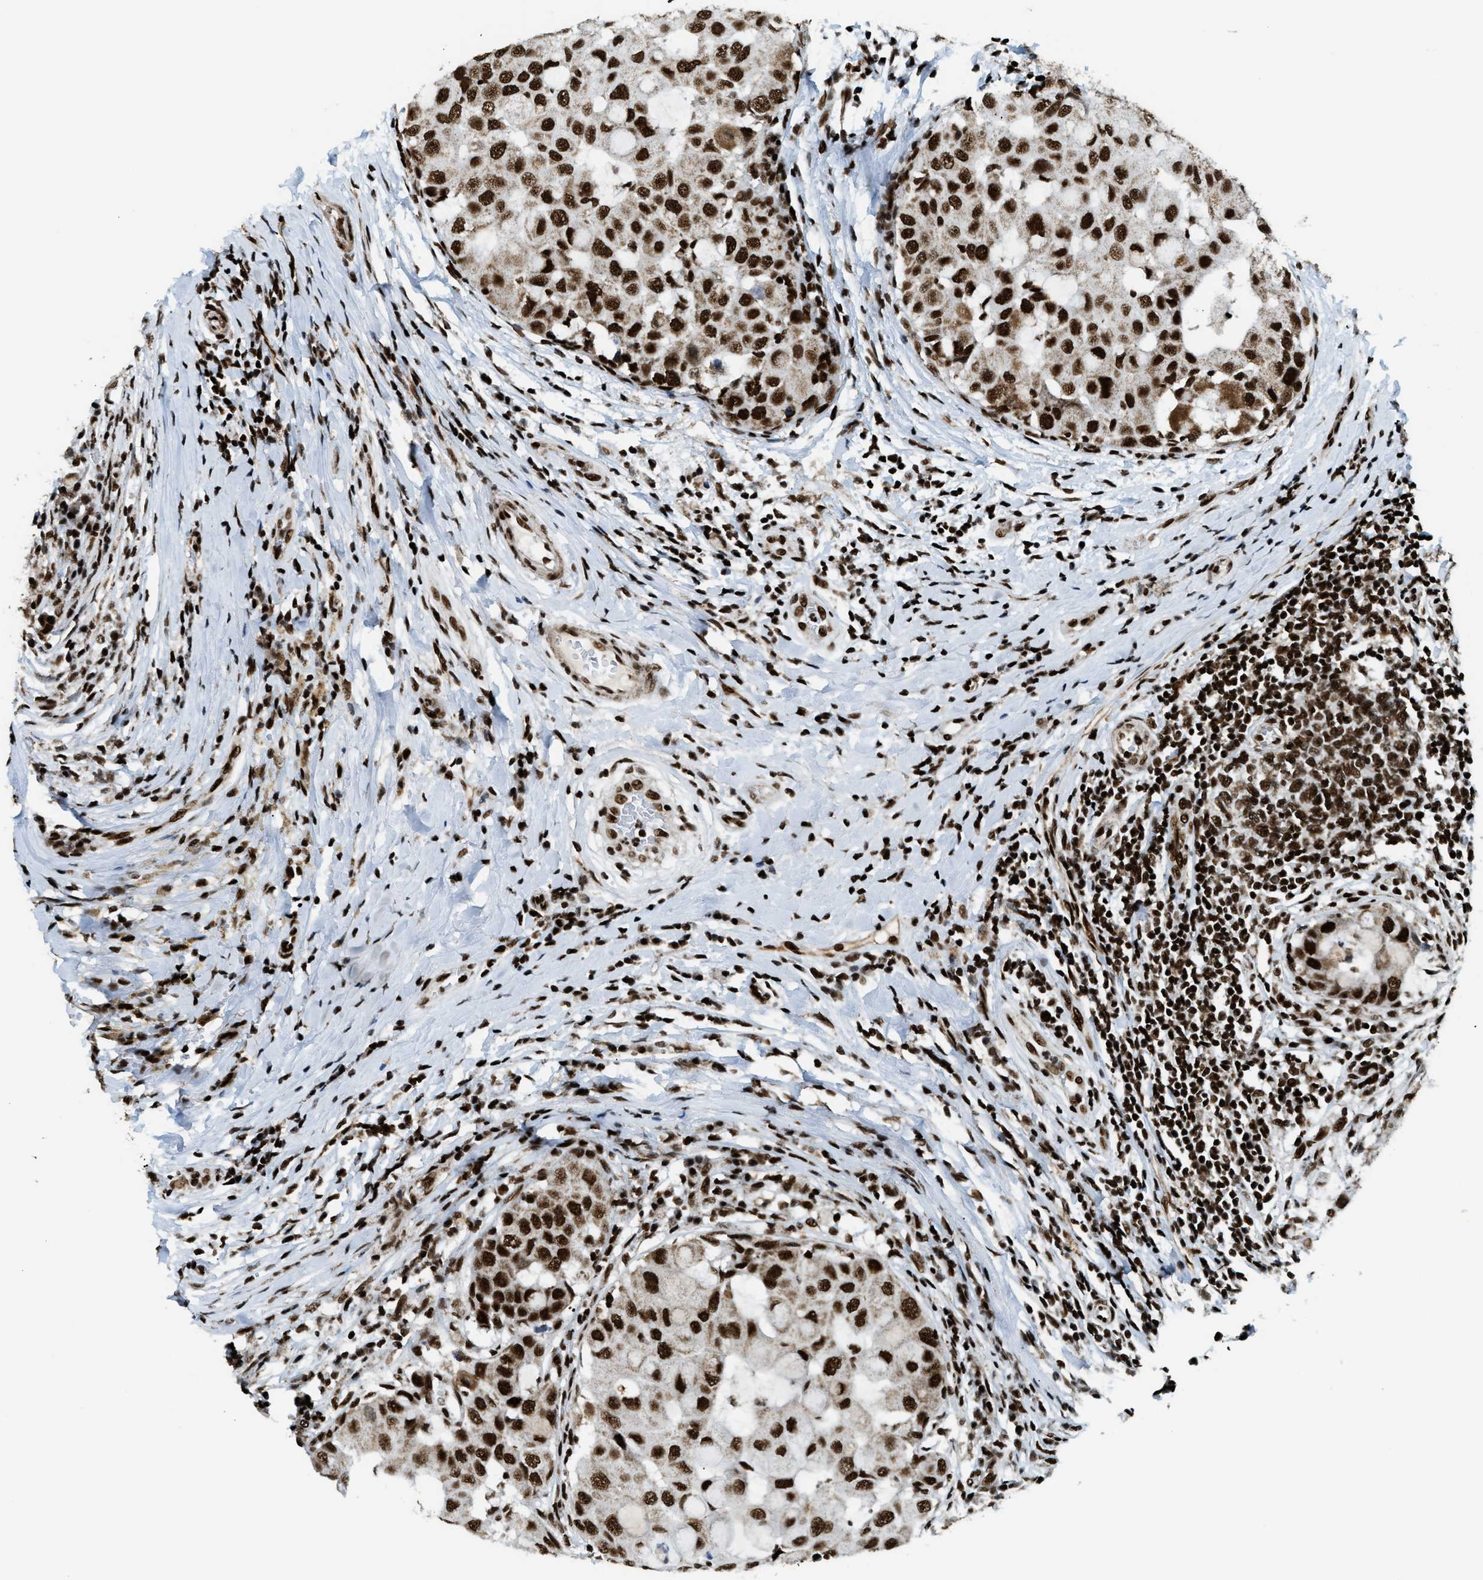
{"staining": {"intensity": "strong", "quantity": ">75%", "location": "nuclear"}, "tissue": "breast cancer", "cell_type": "Tumor cells", "image_type": "cancer", "snomed": [{"axis": "morphology", "description": "Duct carcinoma"}, {"axis": "topography", "description": "Breast"}], "caption": "The photomicrograph demonstrates staining of breast cancer, revealing strong nuclear protein staining (brown color) within tumor cells.", "gene": "GABPB1", "patient": {"sex": "female", "age": 27}}